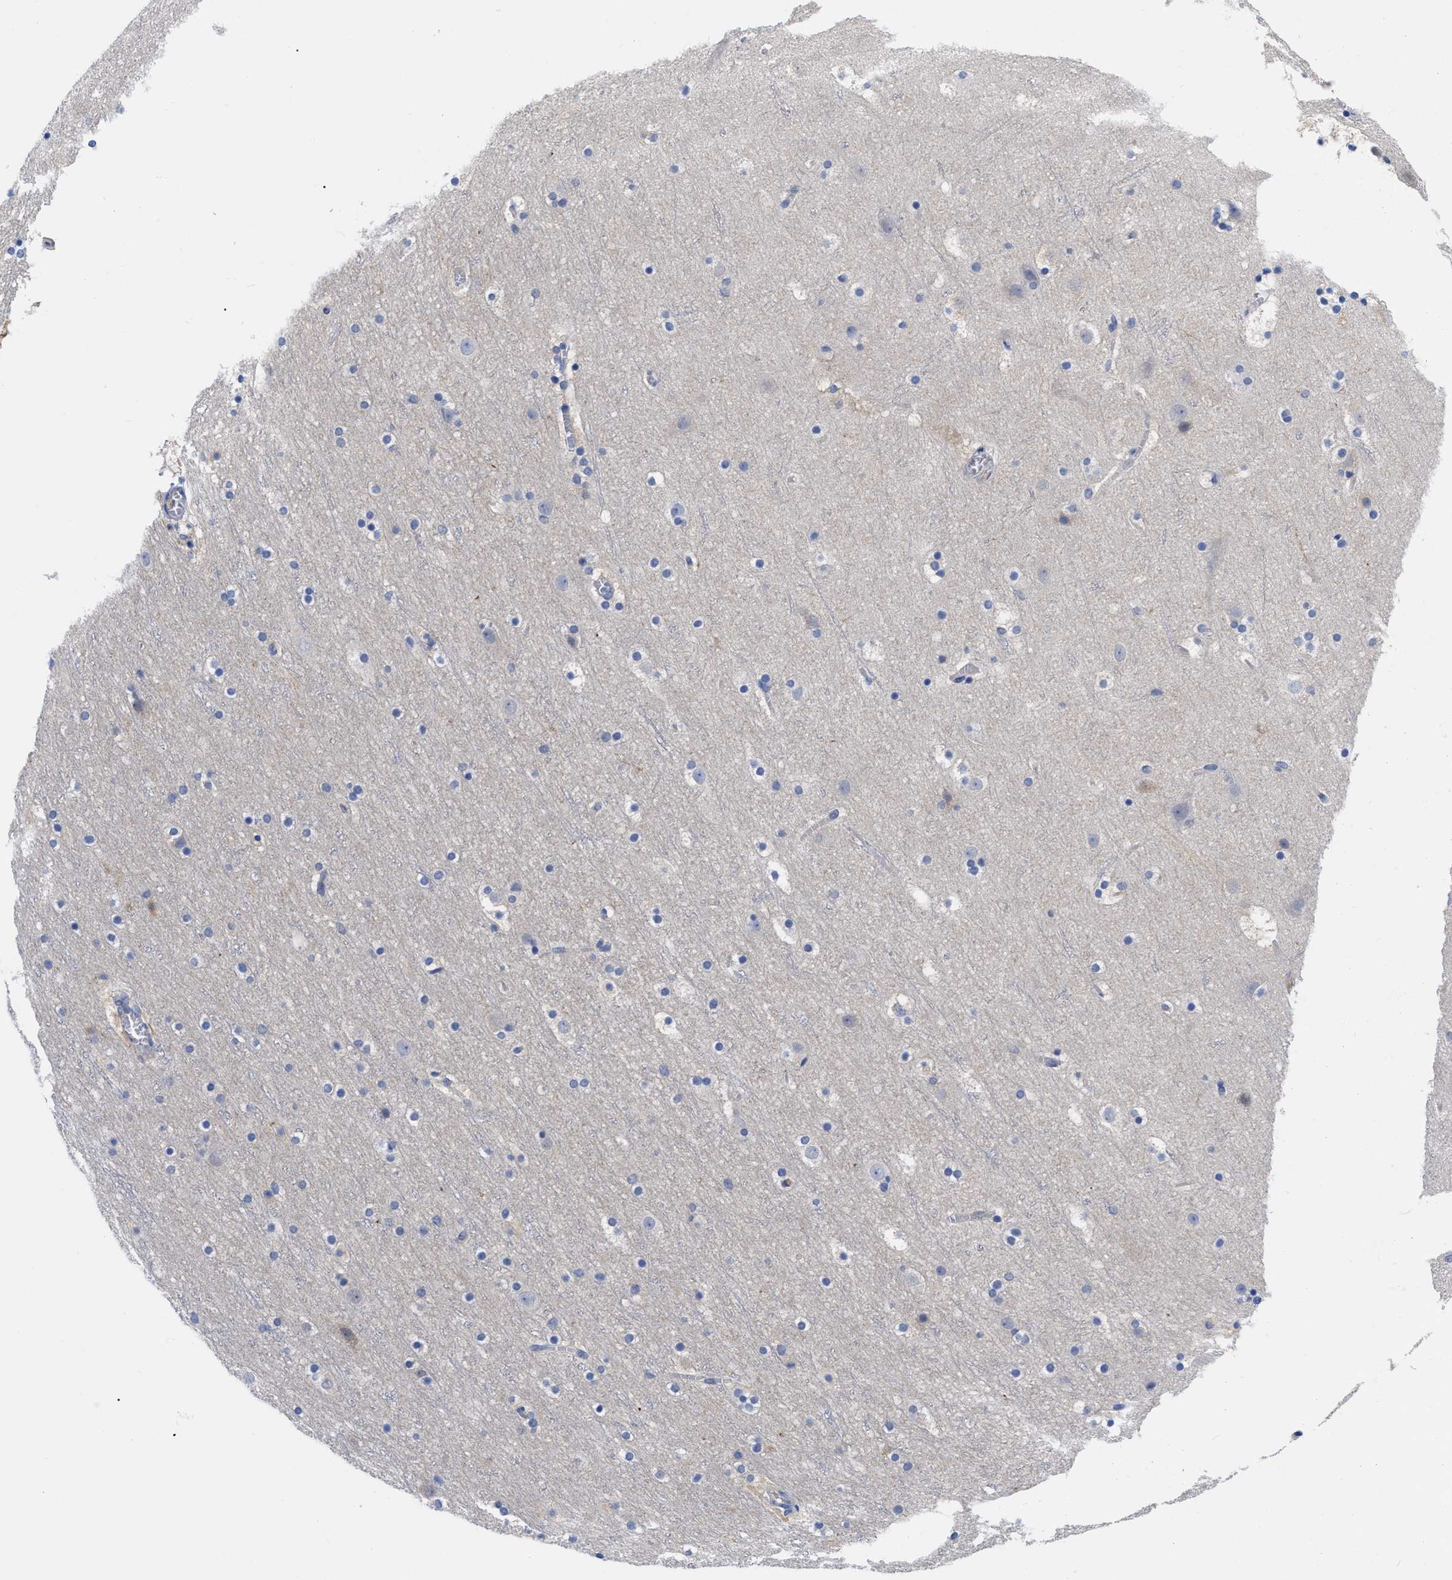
{"staining": {"intensity": "negative", "quantity": "none", "location": "none"}, "tissue": "cerebral cortex", "cell_type": "Endothelial cells", "image_type": "normal", "snomed": [{"axis": "morphology", "description": "Normal tissue, NOS"}, {"axis": "topography", "description": "Cerebral cortex"}], "caption": "The histopathology image demonstrates no staining of endothelial cells in normal cerebral cortex.", "gene": "RBKS", "patient": {"sex": "male", "age": 45}}